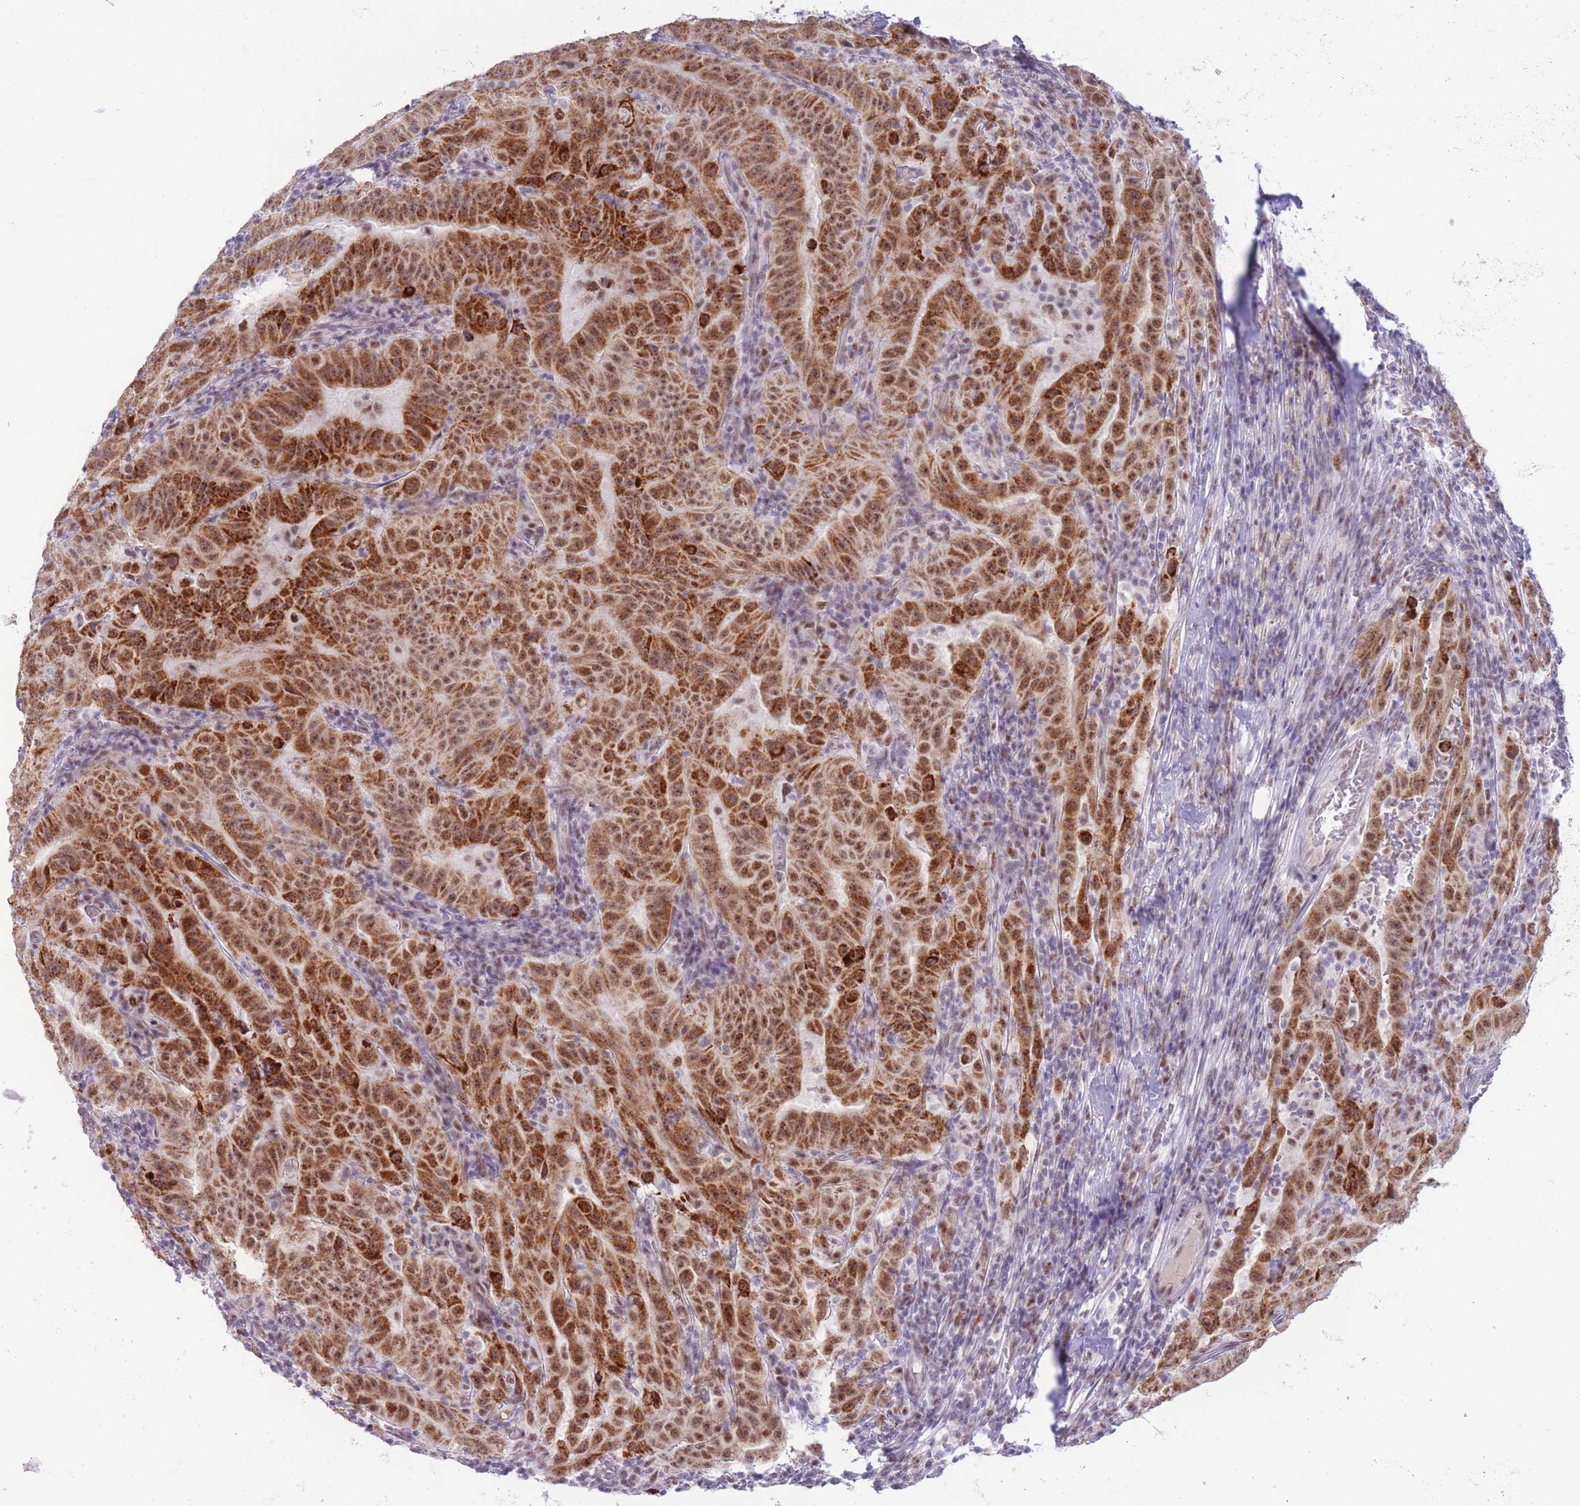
{"staining": {"intensity": "strong", "quantity": ">75%", "location": "cytoplasmic/membranous,nuclear"}, "tissue": "pancreatic cancer", "cell_type": "Tumor cells", "image_type": "cancer", "snomed": [{"axis": "morphology", "description": "Adenocarcinoma, NOS"}, {"axis": "topography", "description": "Pancreas"}], "caption": "High-magnification brightfield microscopy of adenocarcinoma (pancreatic) stained with DAB (3,3'-diaminobenzidine) (brown) and counterstained with hematoxylin (blue). tumor cells exhibit strong cytoplasmic/membranous and nuclear positivity is appreciated in about>75% of cells.", "gene": "CYP2B6", "patient": {"sex": "male", "age": 63}}